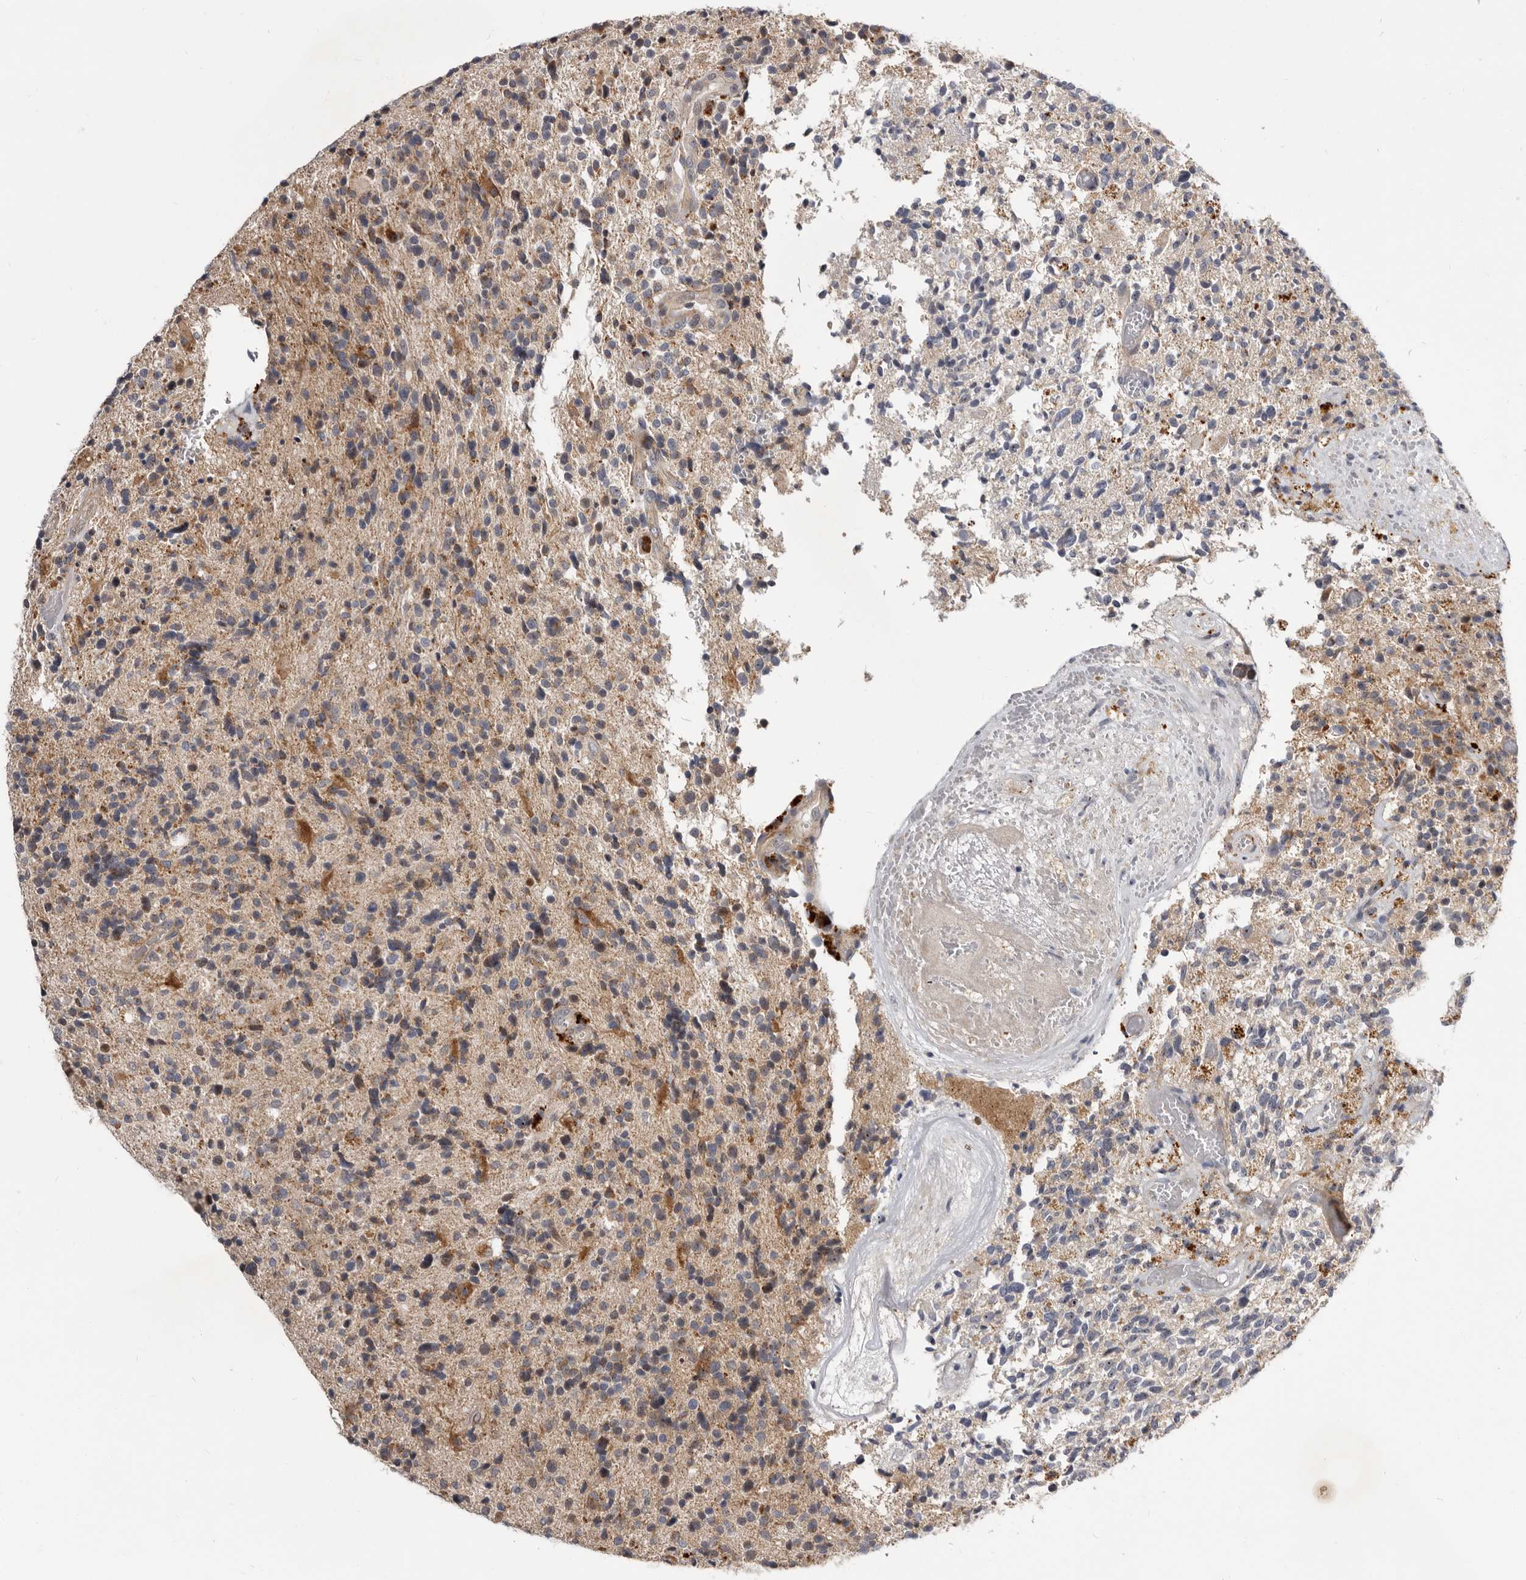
{"staining": {"intensity": "moderate", "quantity": "<25%", "location": "cytoplasmic/membranous"}, "tissue": "glioma", "cell_type": "Tumor cells", "image_type": "cancer", "snomed": [{"axis": "morphology", "description": "Glioma, malignant, High grade"}, {"axis": "topography", "description": "Brain"}], "caption": "This photomicrograph reveals immunohistochemistry (IHC) staining of human glioma, with low moderate cytoplasmic/membranous positivity in about <25% of tumor cells.", "gene": "SMC4", "patient": {"sex": "male", "age": 72}}